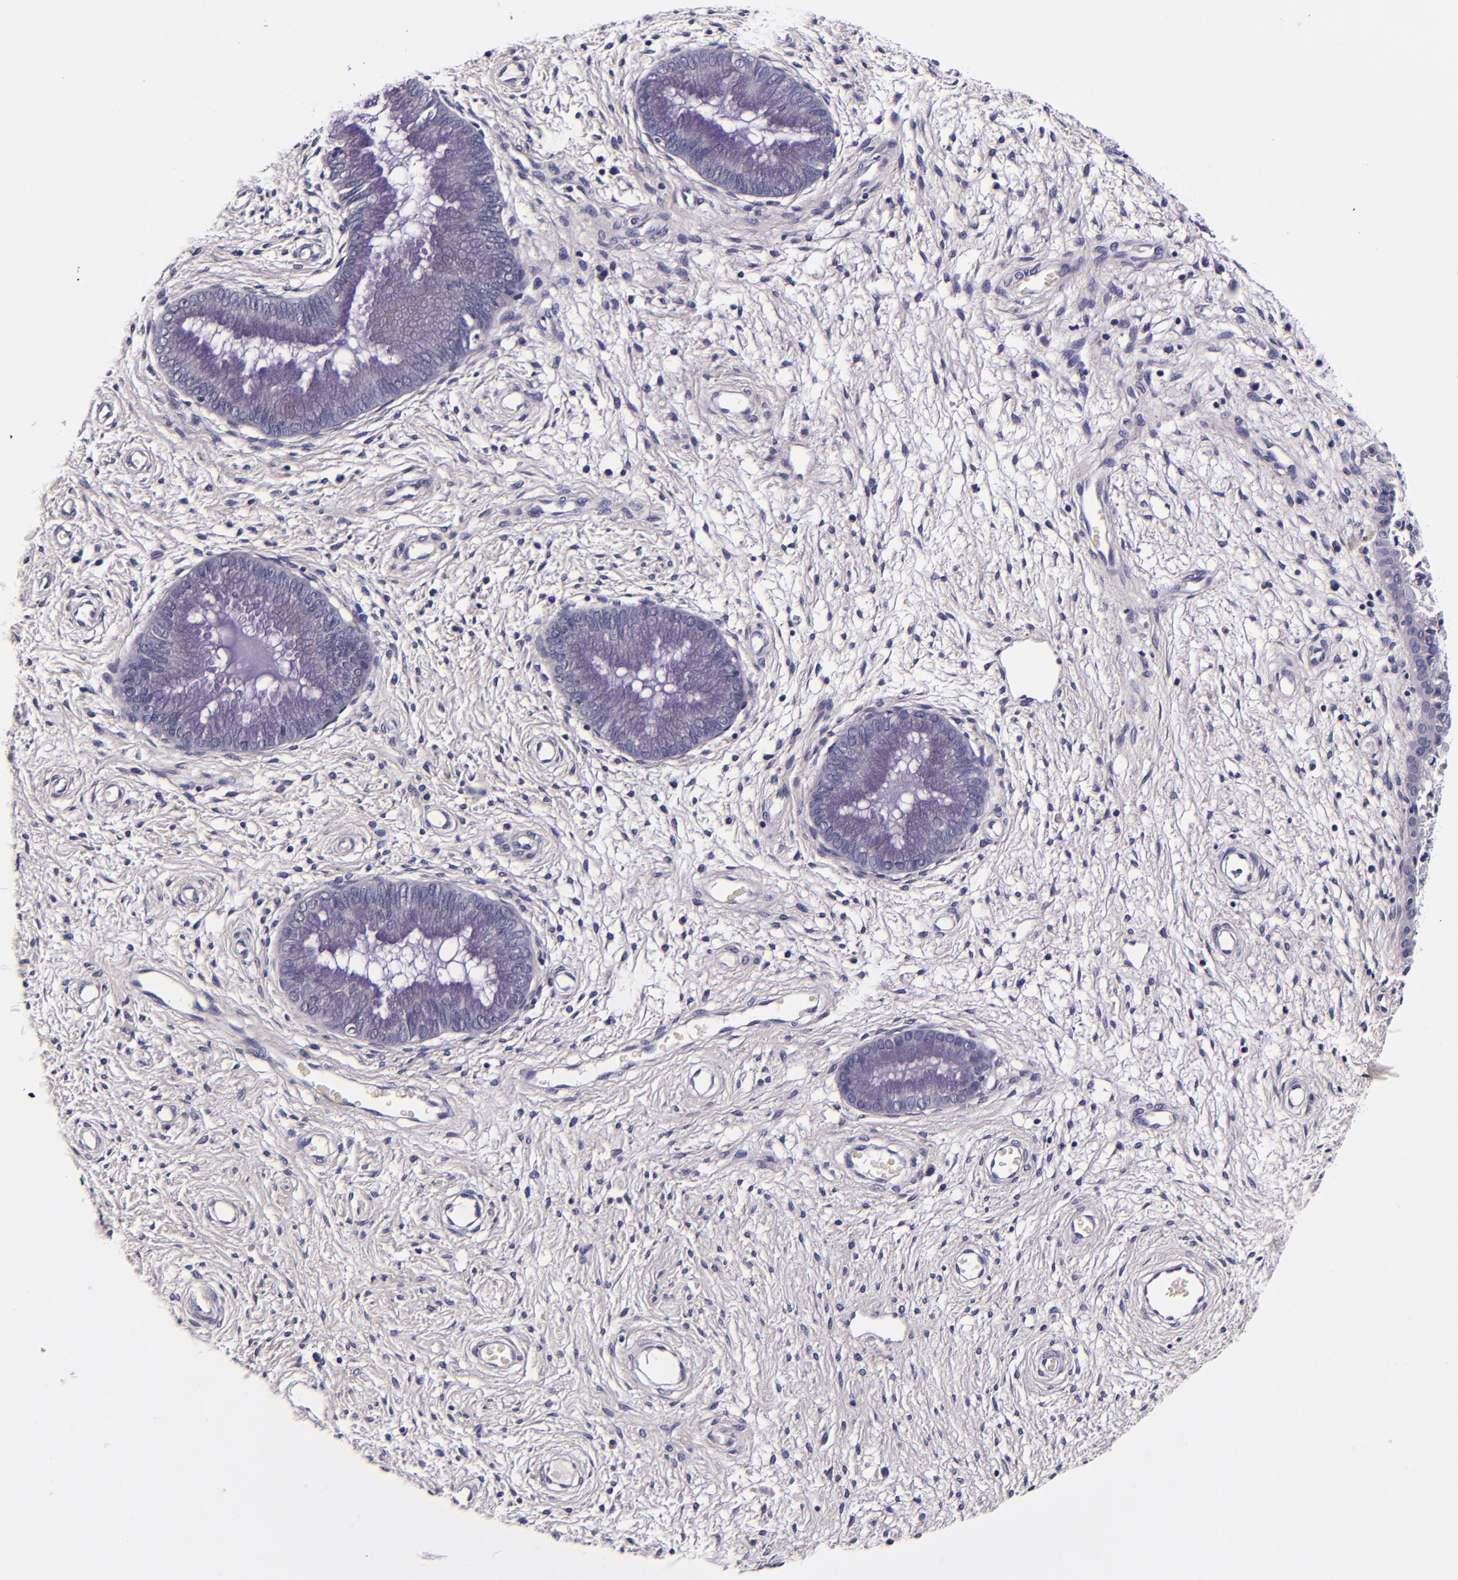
{"staining": {"intensity": "negative", "quantity": "none", "location": "none"}, "tissue": "cervix", "cell_type": "Glandular cells", "image_type": "normal", "snomed": [{"axis": "morphology", "description": "Normal tissue, NOS"}, {"axis": "topography", "description": "Cervix"}], "caption": "DAB immunohistochemical staining of unremarkable cervix exhibits no significant positivity in glandular cells.", "gene": "FBN1", "patient": {"sex": "female", "age": 55}}